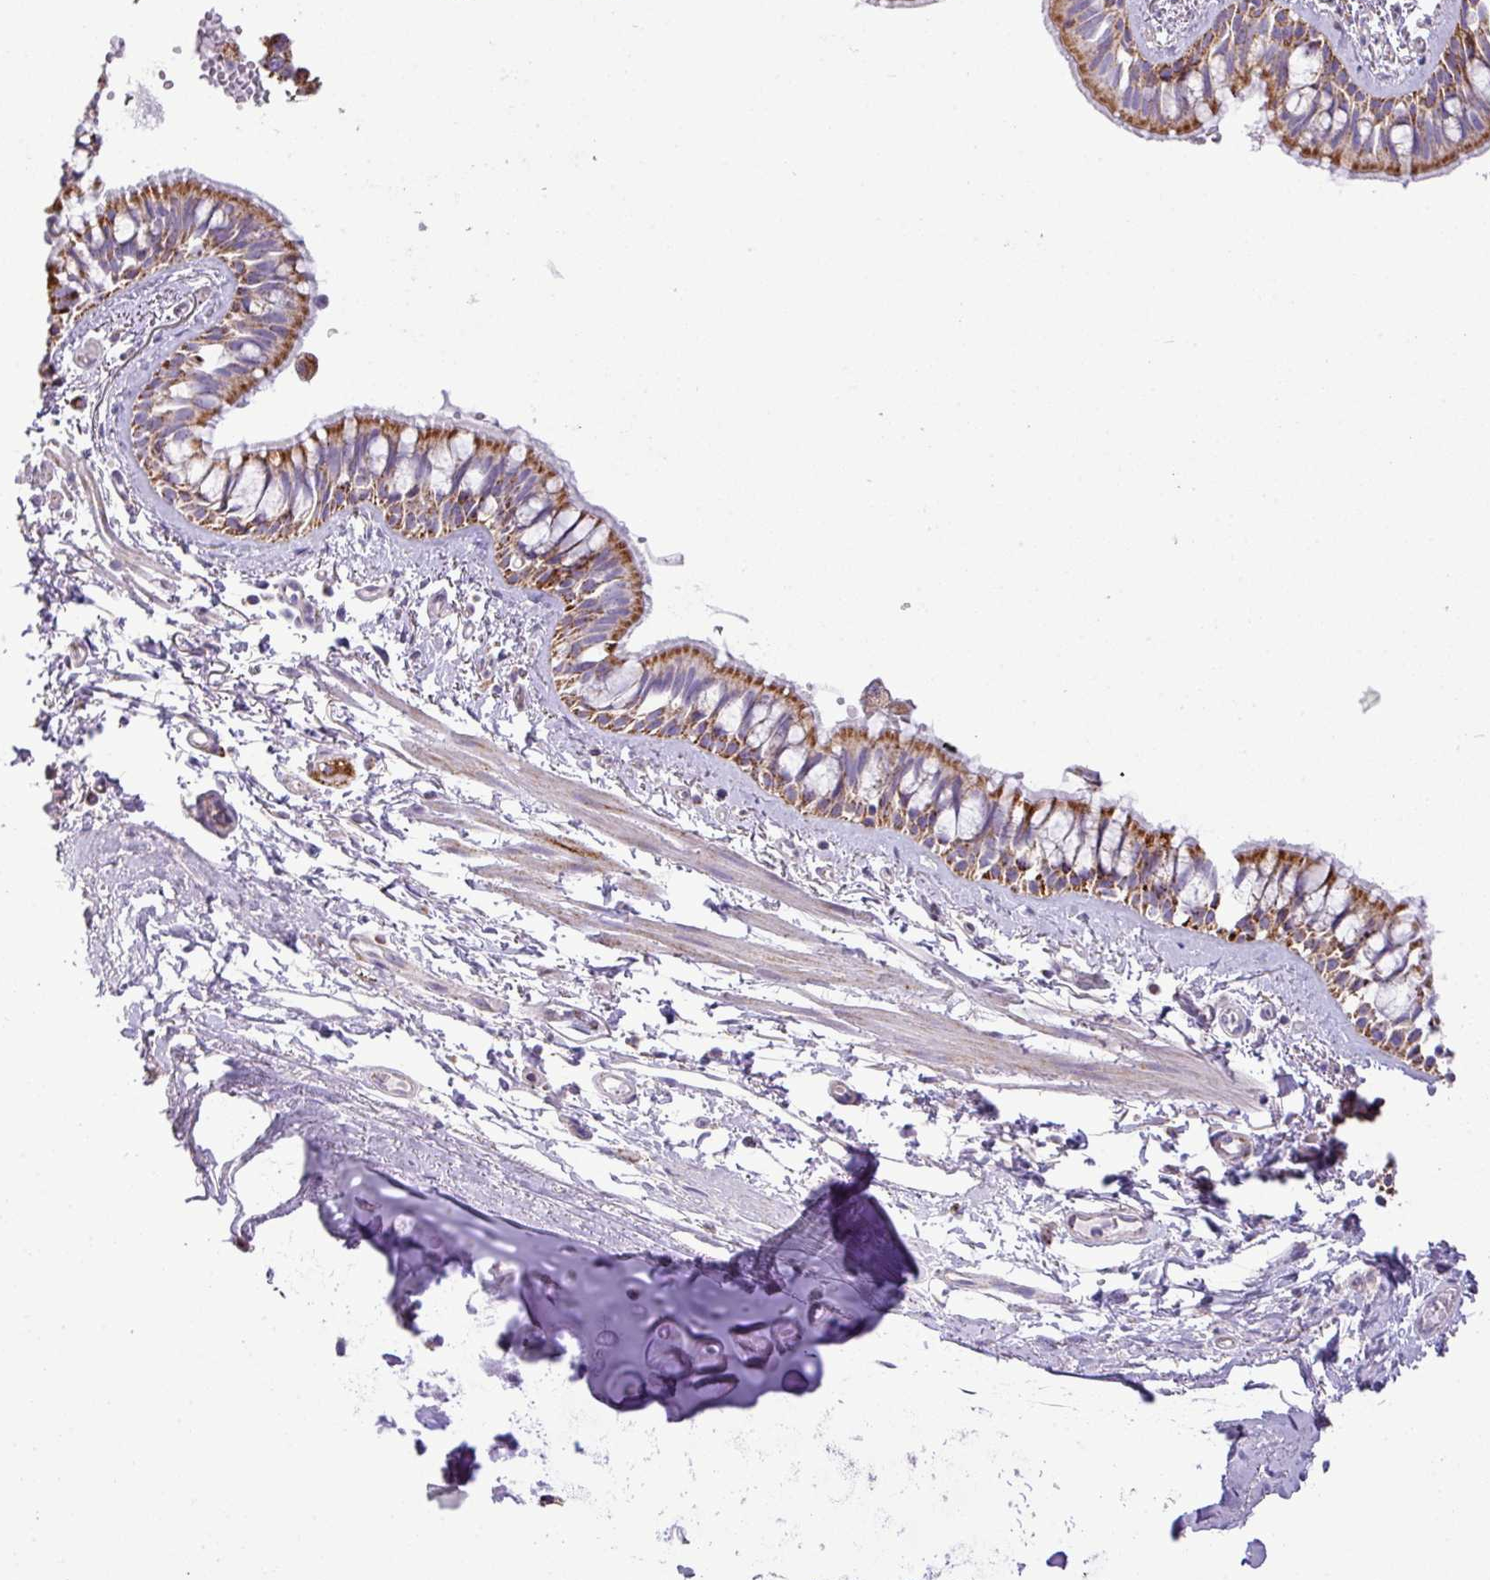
{"staining": {"intensity": "strong", "quantity": ">75%", "location": "cytoplasmic/membranous"}, "tissue": "bronchus", "cell_type": "Respiratory epithelial cells", "image_type": "normal", "snomed": [{"axis": "morphology", "description": "Normal tissue, NOS"}, {"axis": "topography", "description": "Lymph node"}, {"axis": "topography", "description": "Cartilage tissue"}, {"axis": "topography", "description": "Bronchus"}], "caption": "Protein staining of unremarkable bronchus exhibits strong cytoplasmic/membranous expression in approximately >75% of respiratory epithelial cells. (brown staining indicates protein expression, while blue staining denotes nuclei).", "gene": "ZNF81", "patient": {"sex": "female", "age": 70}}